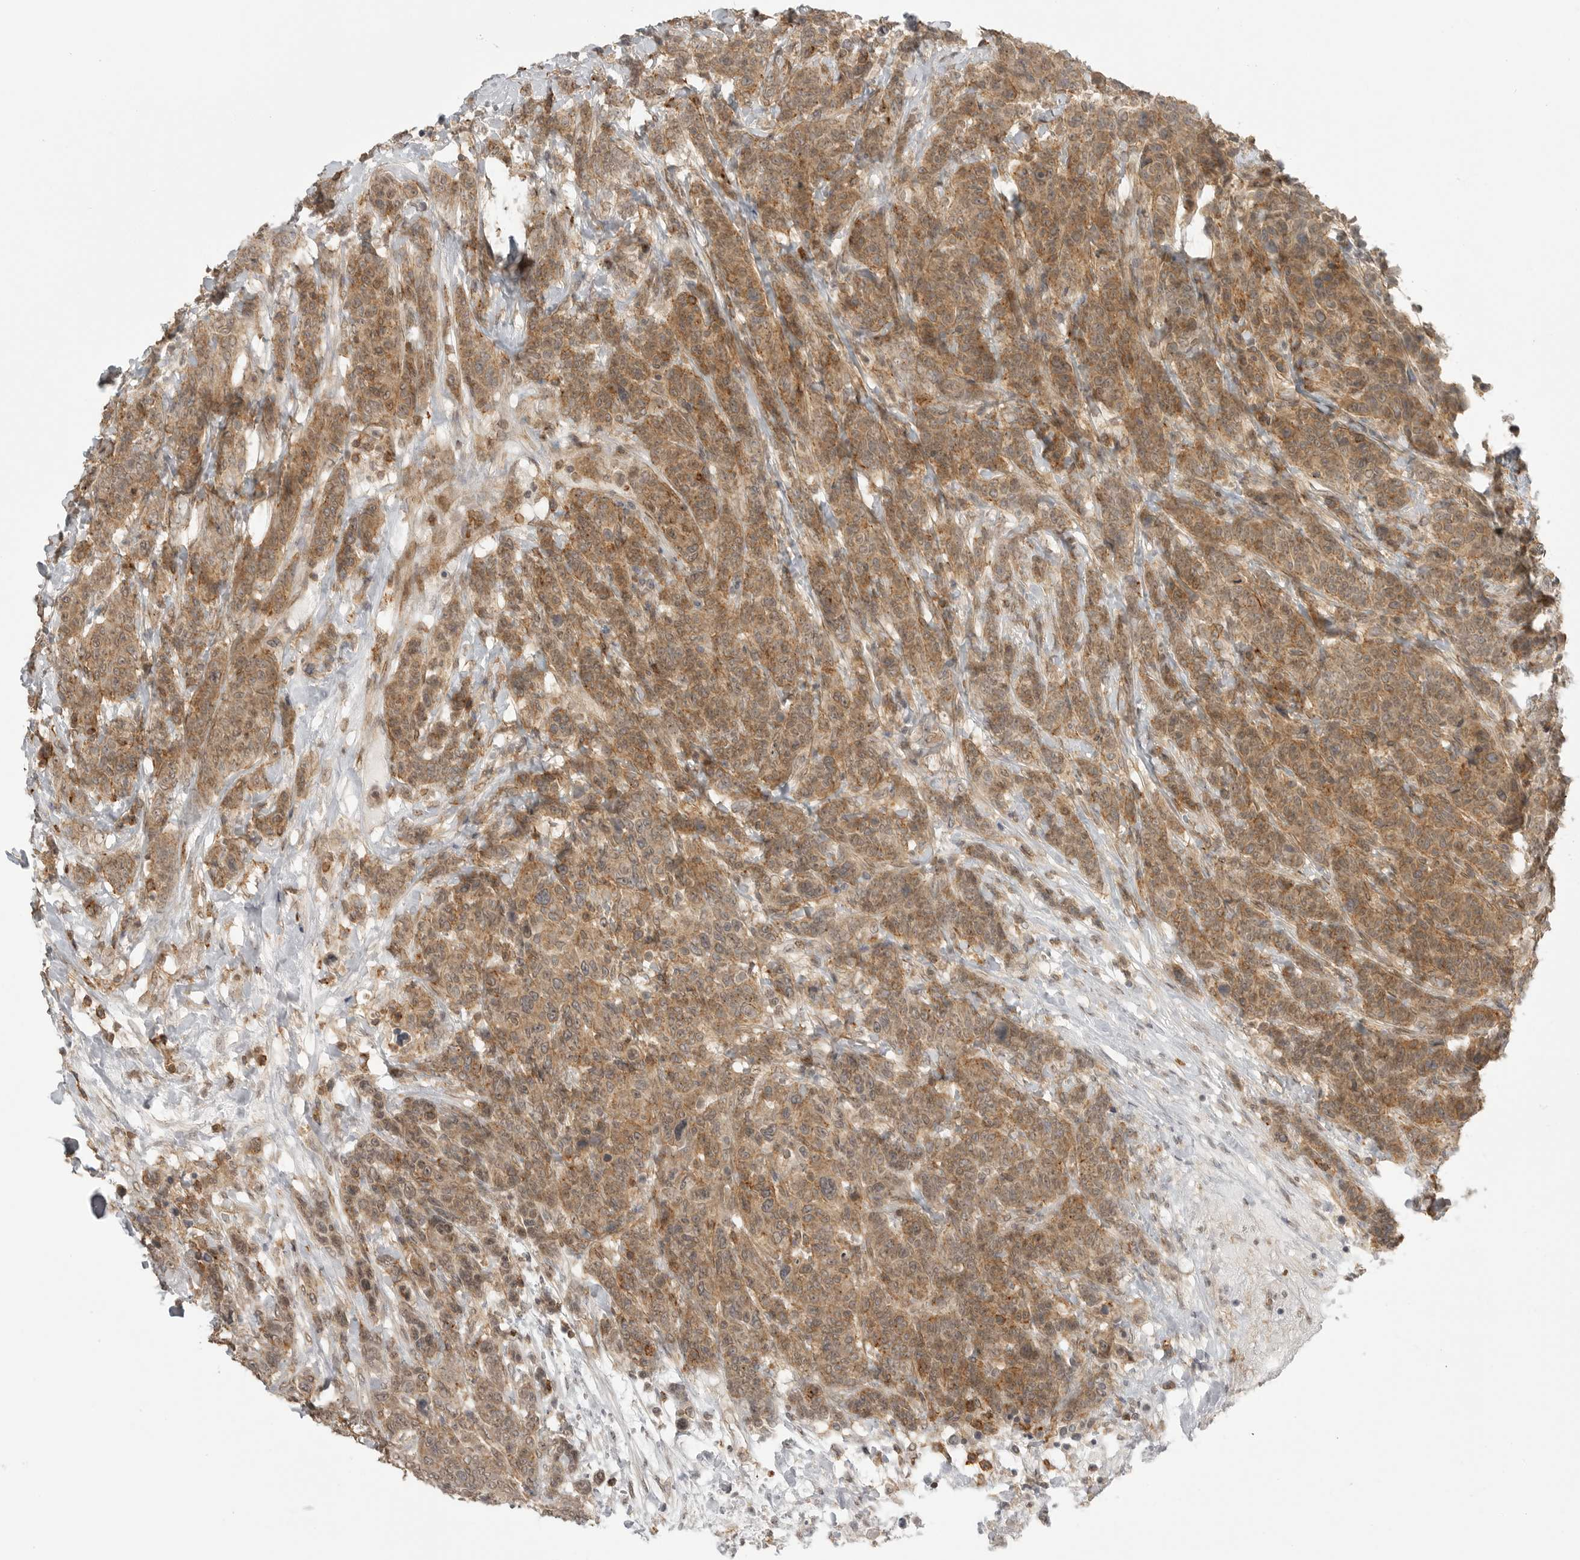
{"staining": {"intensity": "moderate", "quantity": ">75%", "location": "cytoplasmic/membranous"}, "tissue": "breast cancer", "cell_type": "Tumor cells", "image_type": "cancer", "snomed": [{"axis": "morphology", "description": "Duct carcinoma"}, {"axis": "topography", "description": "Breast"}], "caption": "Breast cancer (invasive ductal carcinoma) stained for a protein demonstrates moderate cytoplasmic/membranous positivity in tumor cells.", "gene": "GPC2", "patient": {"sex": "female", "age": 37}}